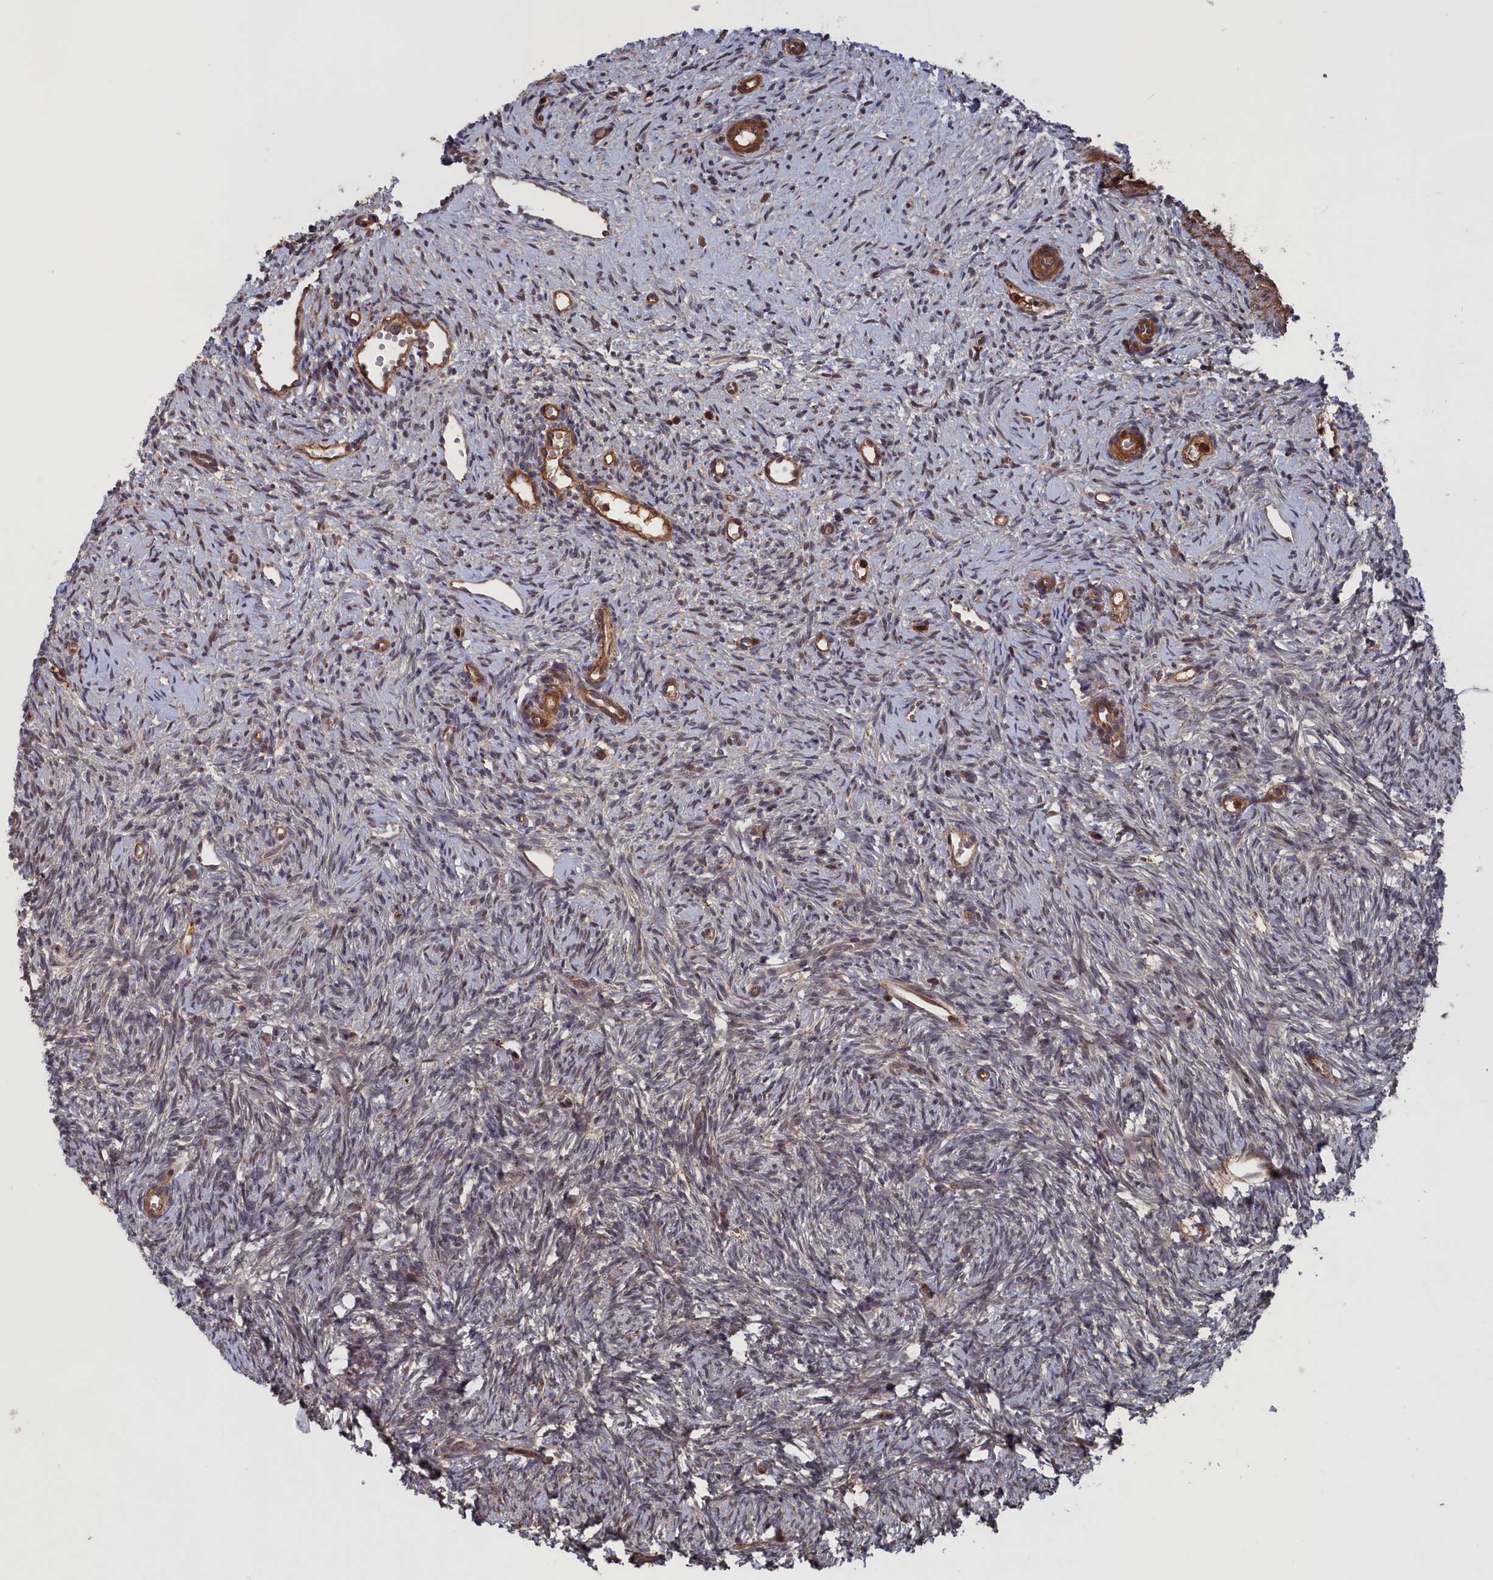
{"staining": {"intensity": "weak", "quantity": "<25%", "location": "nuclear"}, "tissue": "ovary", "cell_type": "Ovarian stroma cells", "image_type": "normal", "snomed": [{"axis": "morphology", "description": "Normal tissue, NOS"}, {"axis": "topography", "description": "Ovary"}], "caption": "Immunohistochemistry histopathology image of normal ovary: human ovary stained with DAB demonstrates no significant protein expression in ovarian stroma cells.", "gene": "PLA2G15", "patient": {"sex": "female", "age": 51}}